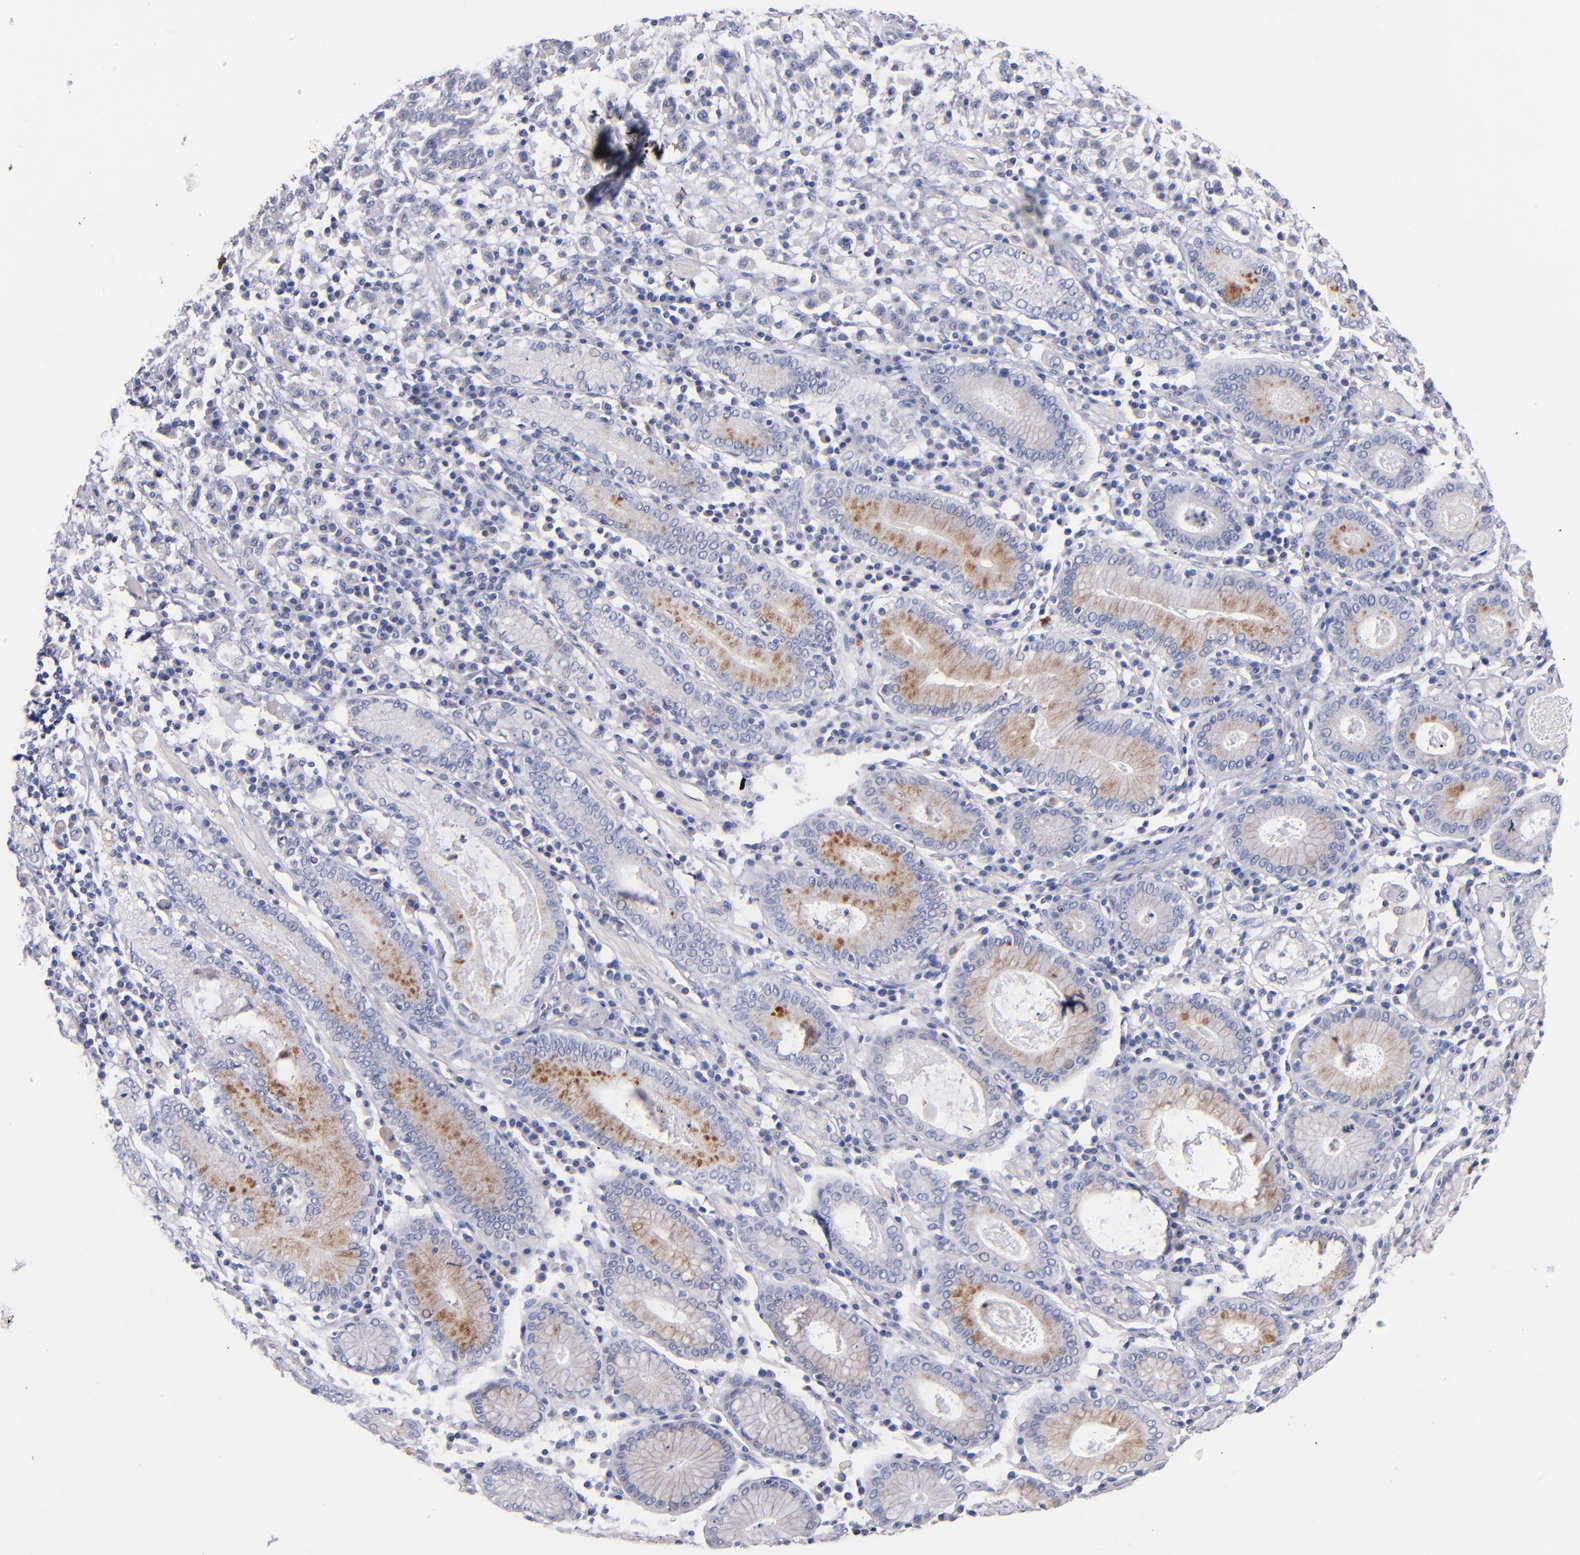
{"staining": {"intensity": "moderate", "quantity": "25%-75%", "location": "cytoplasmic/membranous"}, "tissue": "stomach cancer", "cell_type": "Tumor cells", "image_type": "cancer", "snomed": [{"axis": "morphology", "description": "Adenocarcinoma, NOS"}, {"axis": "topography", "description": "Stomach, lower"}], "caption": "Protein expression analysis of stomach adenocarcinoma demonstrates moderate cytoplasmic/membranous positivity in about 25%-75% of tumor cells.", "gene": "CNTNAP2", "patient": {"sex": "male", "age": 88}}